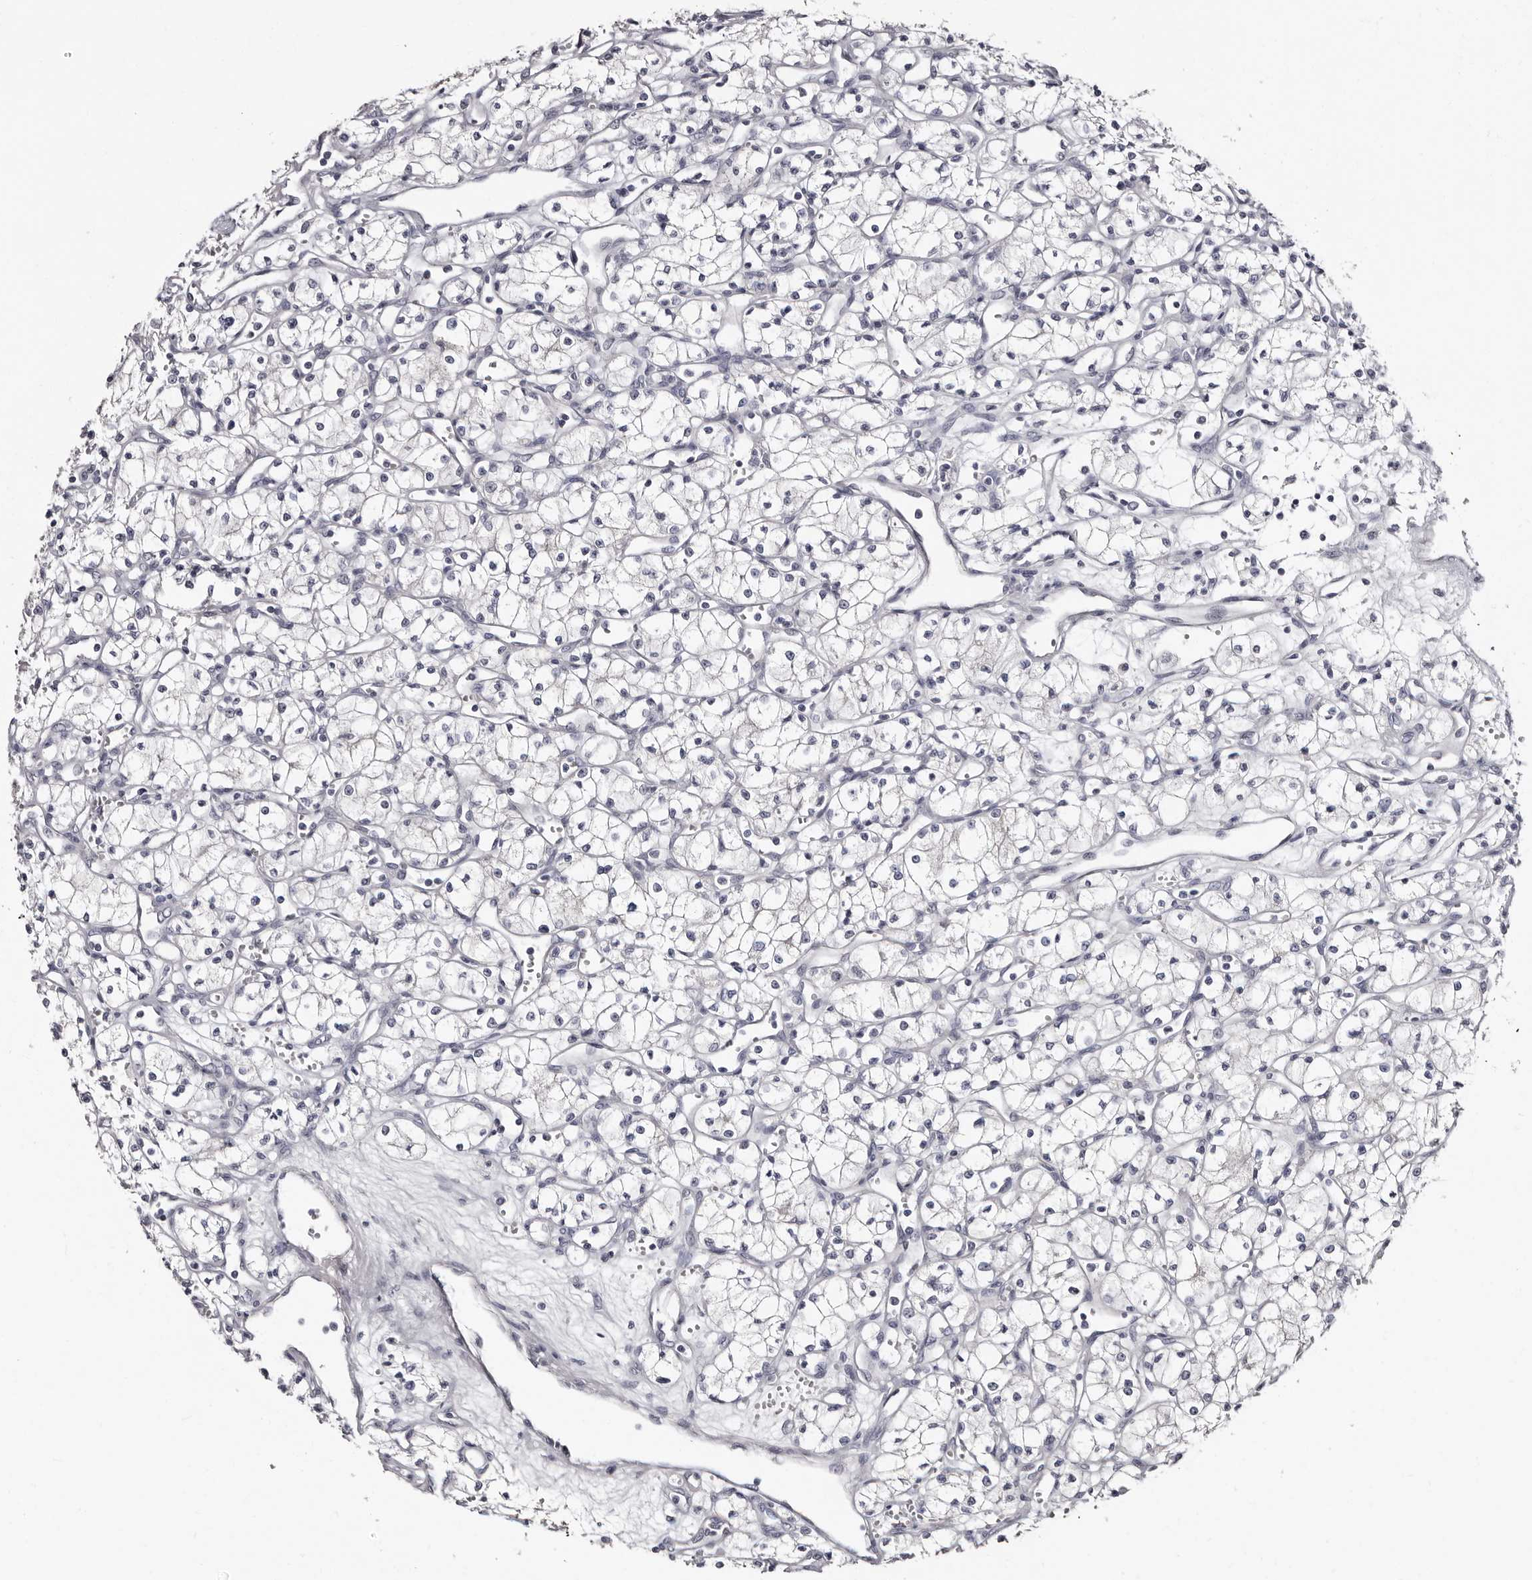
{"staining": {"intensity": "negative", "quantity": "none", "location": "none"}, "tissue": "renal cancer", "cell_type": "Tumor cells", "image_type": "cancer", "snomed": [{"axis": "morphology", "description": "Adenocarcinoma, NOS"}, {"axis": "topography", "description": "Kidney"}], "caption": "A high-resolution image shows IHC staining of adenocarcinoma (renal), which shows no significant expression in tumor cells.", "gene": "TBC1D22B", "patient": {"sex": "male", "age": 59}}